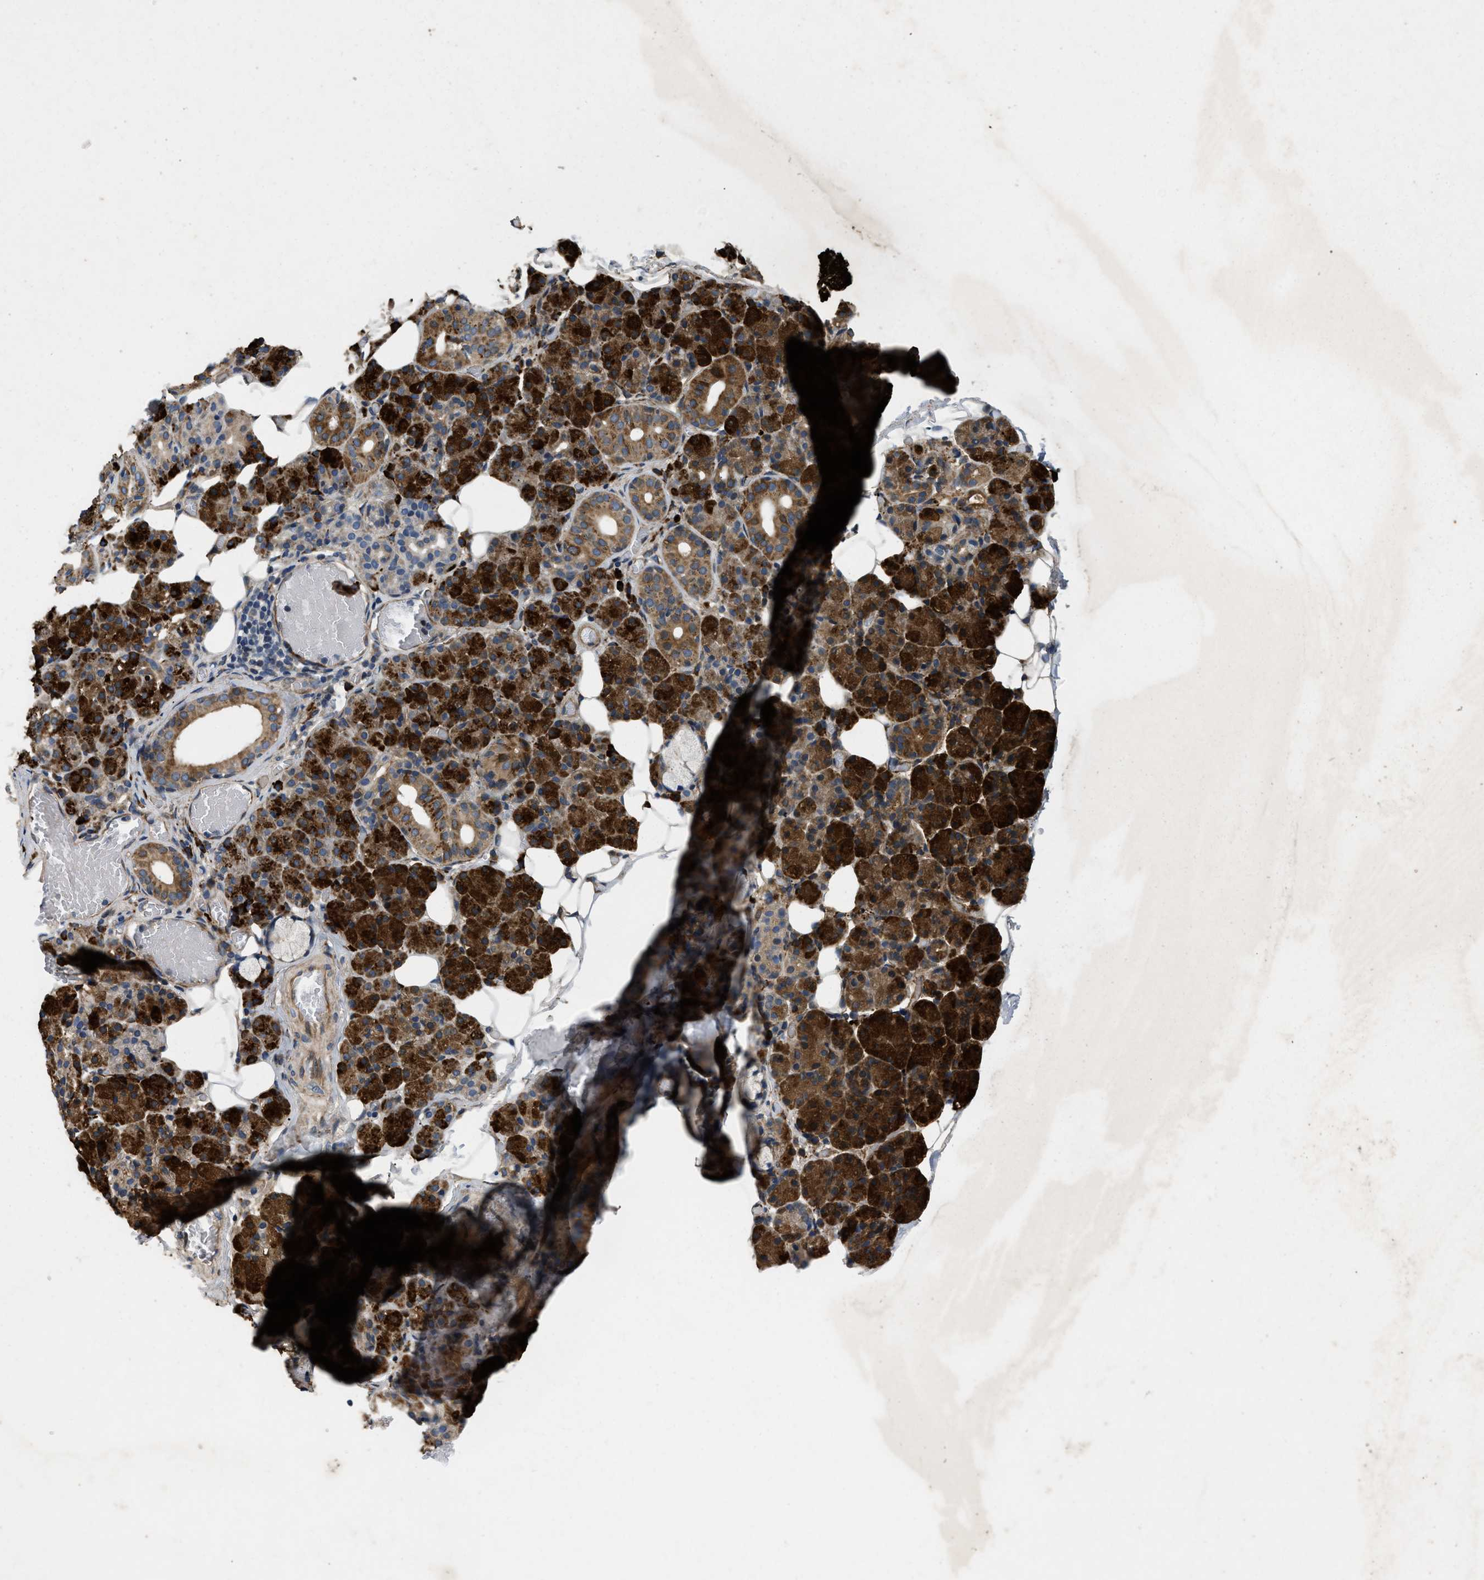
{"staining": {"intensity": "strong", "quantity": "25%-75%", "location": "cytoplasmic/membranous"}, "tissue": "salivary gland", "cell_type": "Glandular cells", "image_type": "normal", "snomed": [{"axis": "morphology", "description": "Normal tissue, NOS"}, {"axis": "topography", "description": "Salivary gland"}], "caption": "The image shows immunohistochemical staining of normal salivary gland. There is strong cytoplasmic/membranous expression is identified in approximately 25%-75% of glandular cells. (DAB (3,3'-diaminobenzidine) IHC, brown staining for protein, blue staining for nuclei).", "gene": "HSPA12B", "patient": {"sex": "male", "age": 63}}